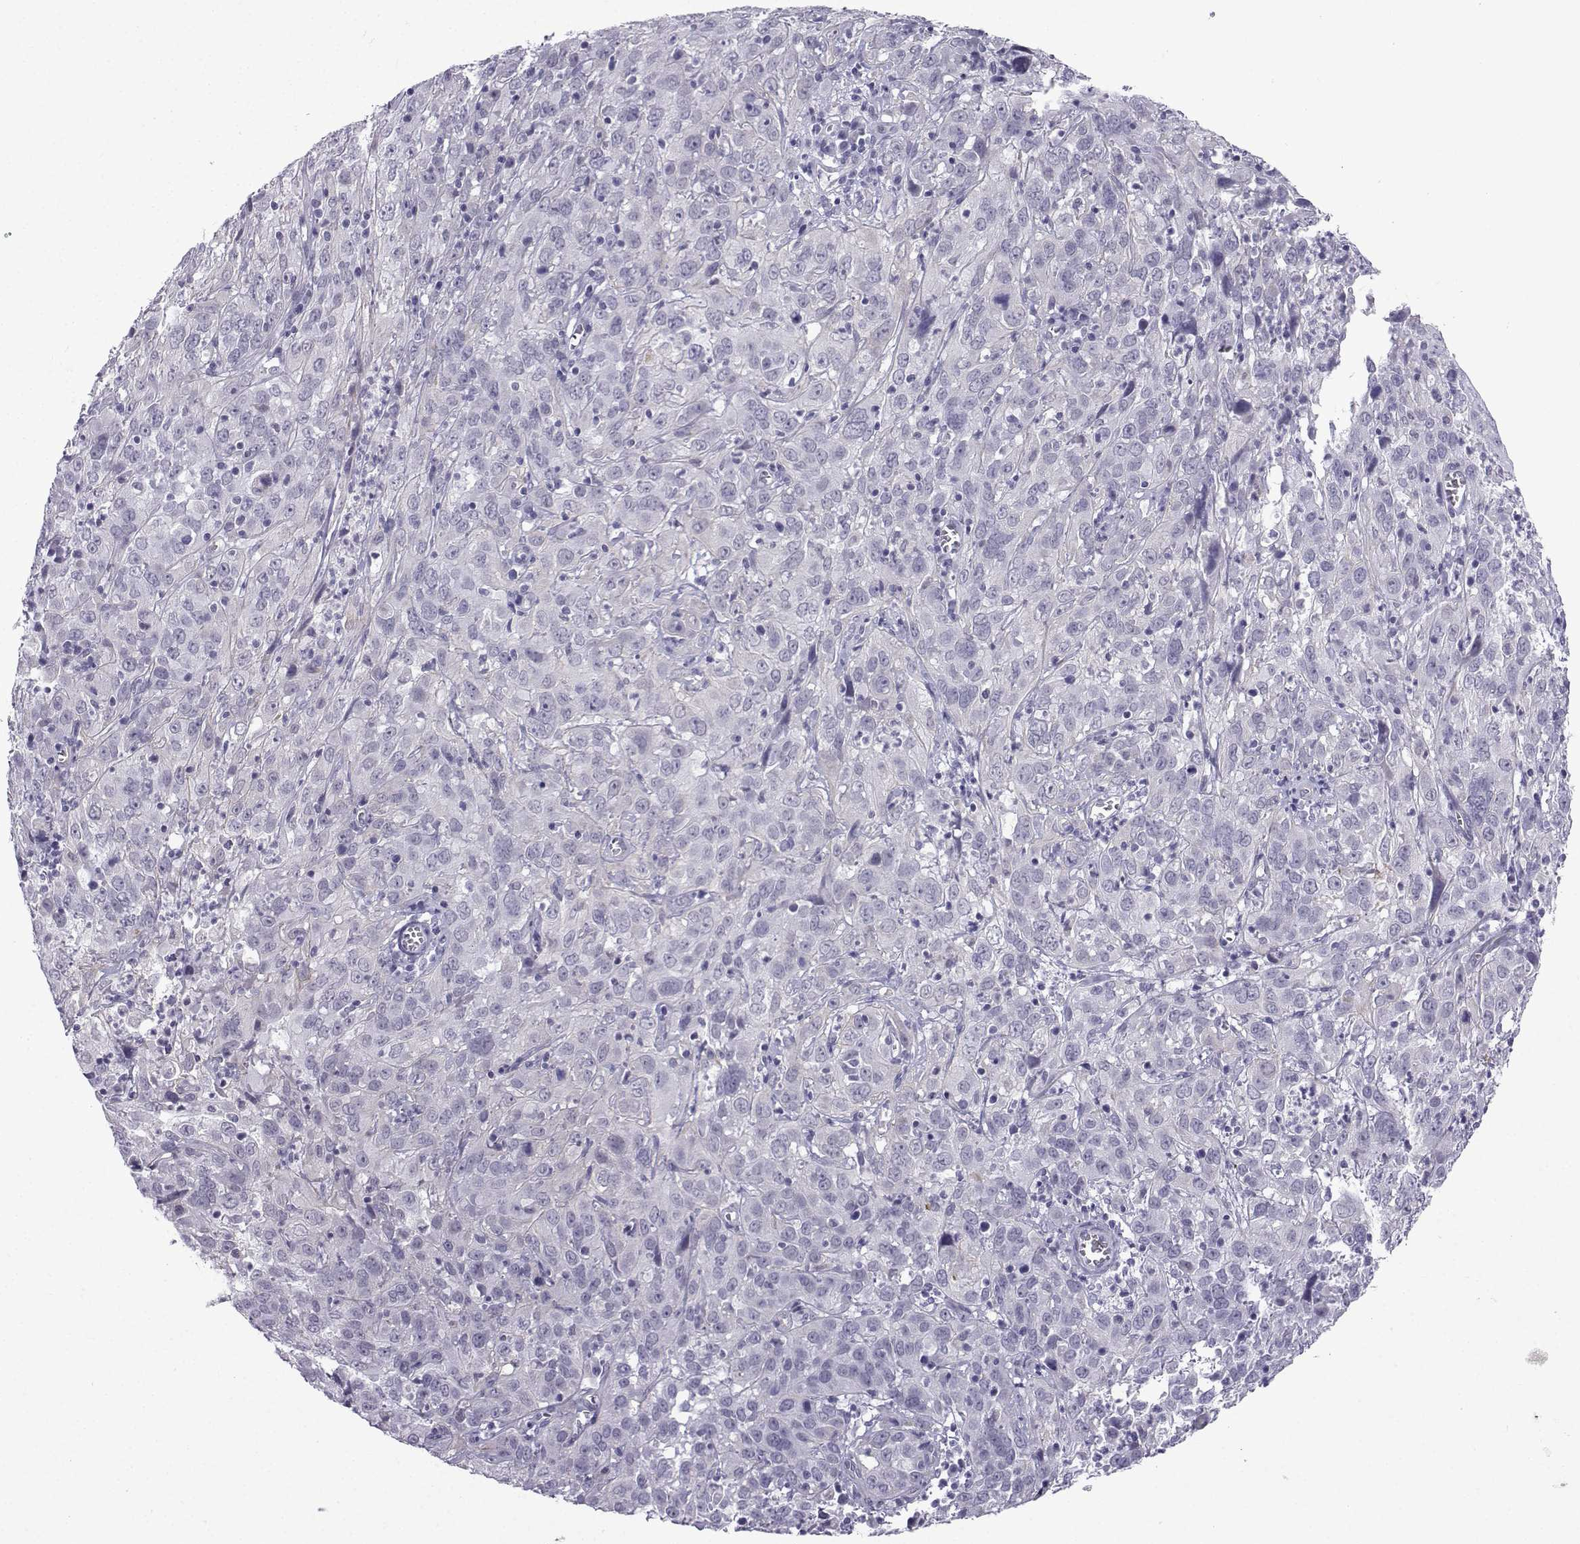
{"staining": {"intensity": "negative", "quantity": "none", "location": "none"}, "tissue": "cervical cancer", "cell_type": "Tumor cells", "image_type": "cancer", "snomed": [{"axis": "morphology", "description": "Squamous cell carcinoma, NOS"}, {"axis": "topography", "description": "Cervix"}], "caption": "Cervical squamous cell carcinoma was stained to show a protein in brown. There is no significant positivity in tumor cells. Brightfield microscopy of immunohistochemistry (IHC) stained with DAB (brown) and hematoxylin (blue), captured at high magnification.", "gene": "CFAP53", "patient": {"sex": "female", "age": 32}}